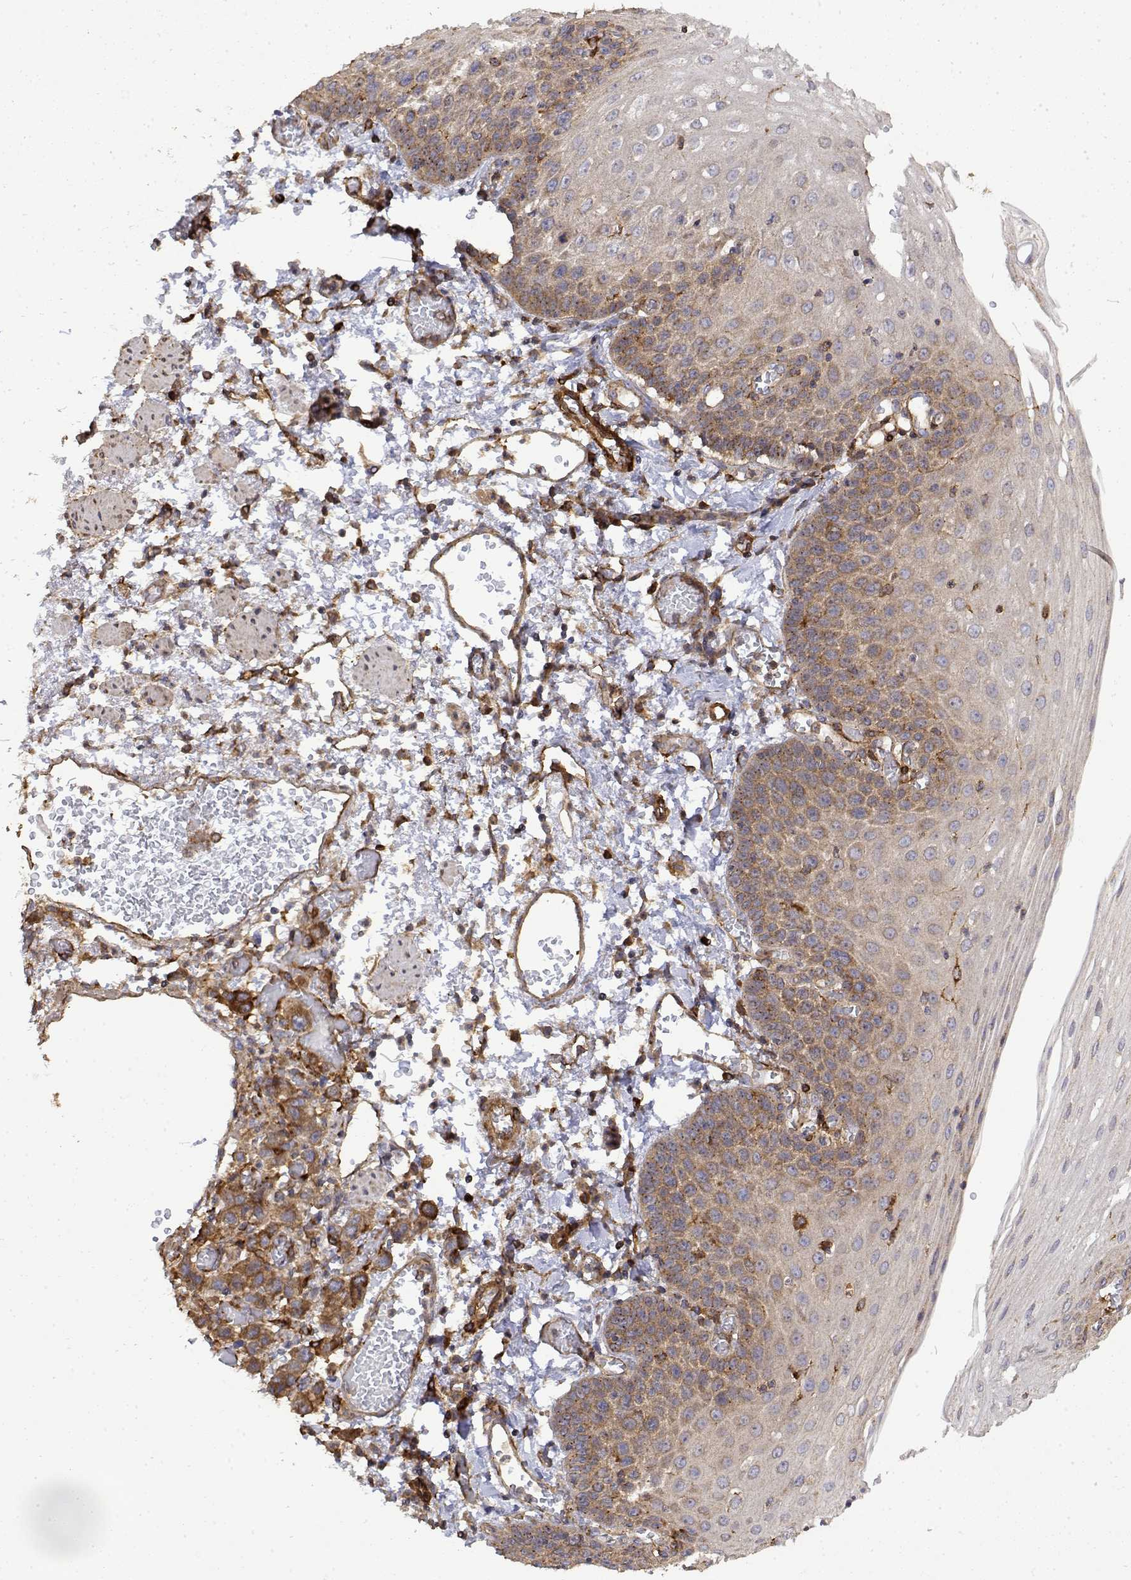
{"staining": {"intensity": "weak", "quantity": "25%-75%", "location": "cytoplasmic/membranous"}, "tissue": "esophagus", "cell_type": "Squamous epithelial cells", "image_type": "normal", "snomed": [{"axis": "morphology", "description": "Normal tissue, NOS"}, {"axis": "morphology", "description": "Adenocarcinoma, NOS"}, {"axis": "topography", "description": "Esophagus"}], "caption": "A high-resolution photomicrograph shows IHC staining of unremarkable esophagus, which reveals weak cytoplasmic/membranous positivity in about 25%-75% of squamous epithelial cells.", "gene": "PACSIN2", "patient": {"sex": "male", "age": 81}}